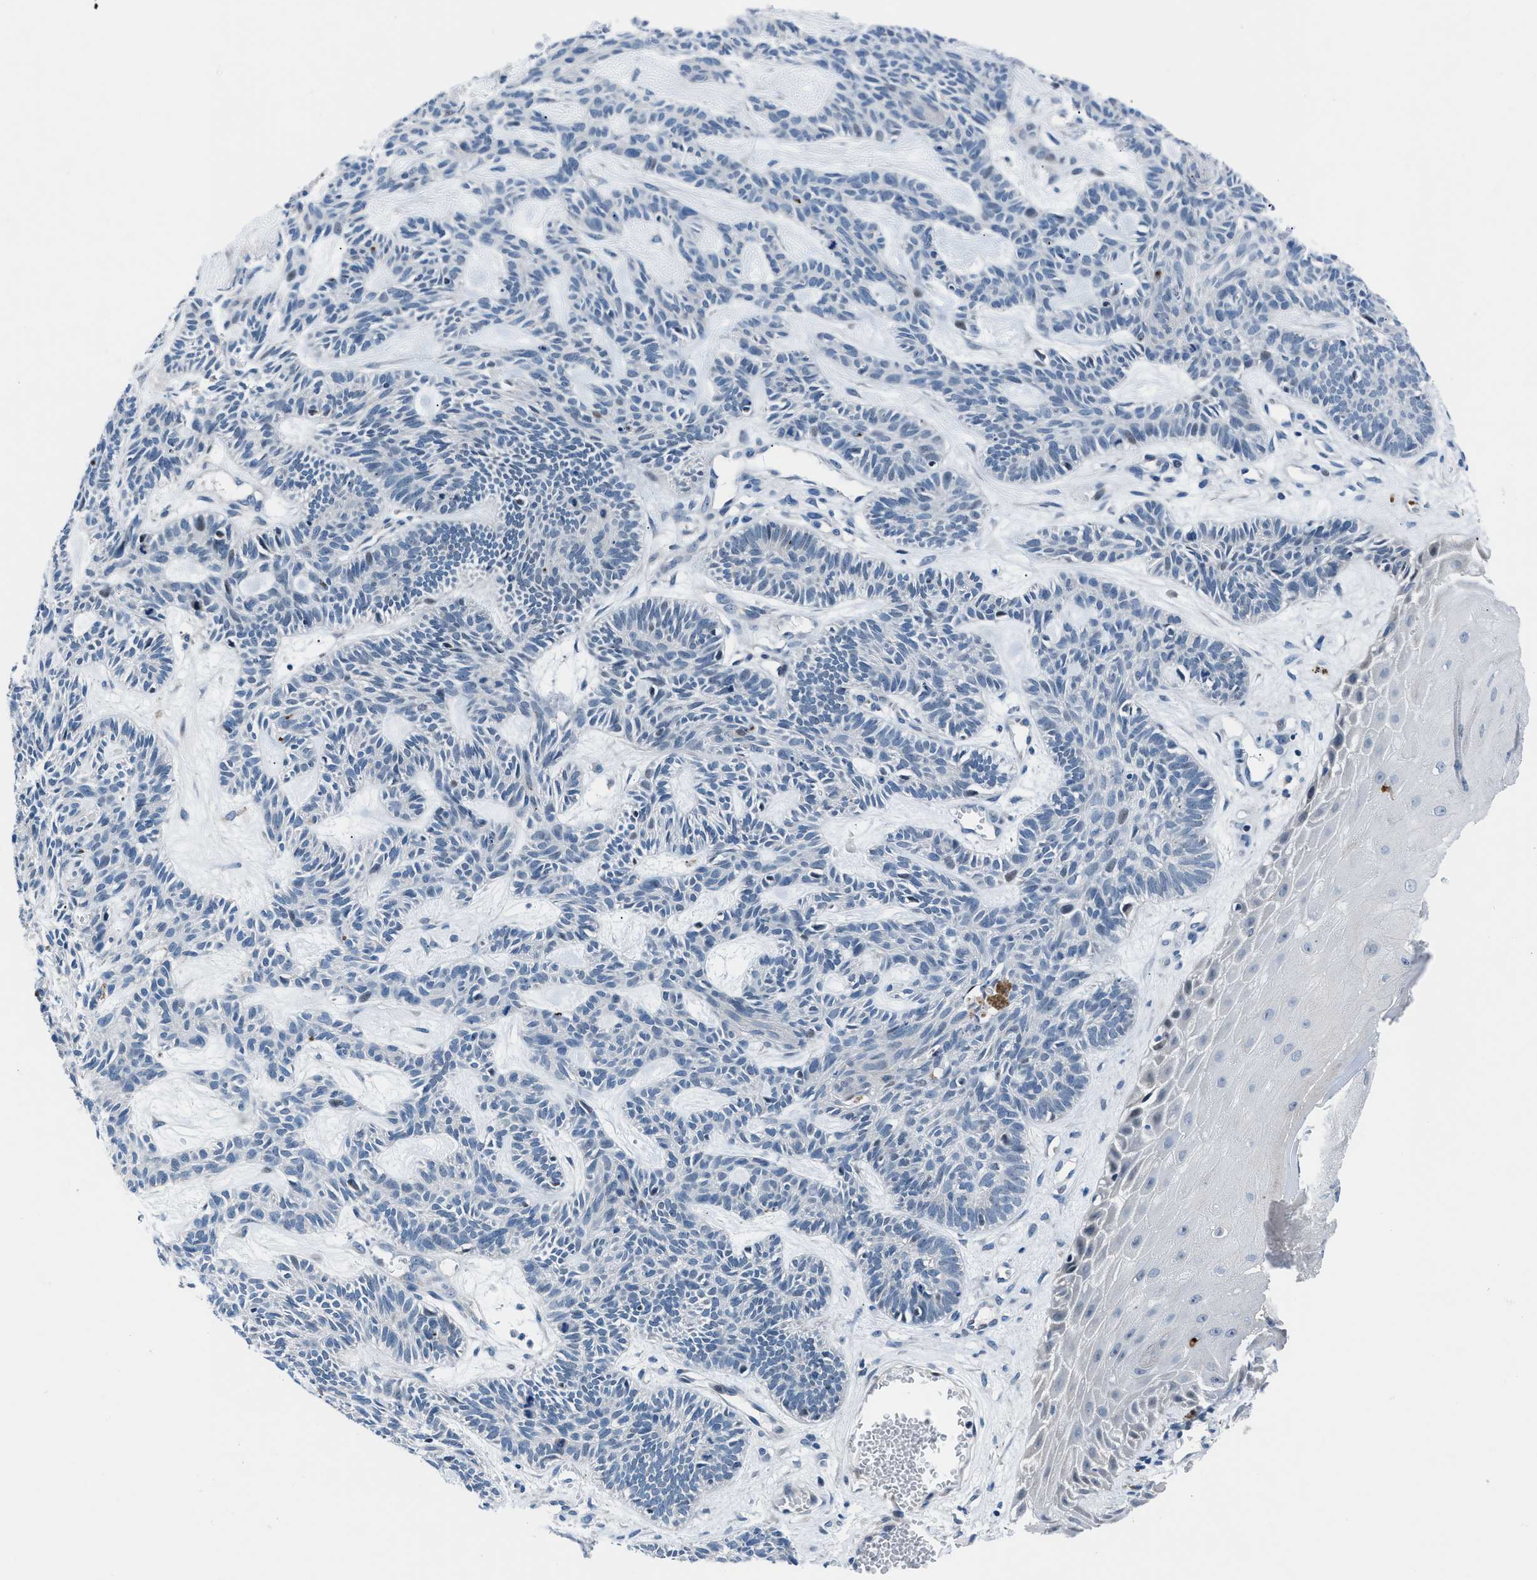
{"staining": {"intensity": "negative", "quantity": "none", "location": "none"}, "tissue": "skin cancer", "cell_type": "Tumor cells", "image_type": "cancer", "snomed": [{"axis": "morphology", "description": "Basal cell carcinoma"}, {"axis": "topography", "description": "Skin"}], "caption": "DAB (3,3'-diaminobenzidine) immunohistochemical staining of skin cancer (basal cell carcinoma) demonstrates no significant staining in tumor cells.", "gene": "UAP1", "patient": {"sex": "male", "age": 67}}